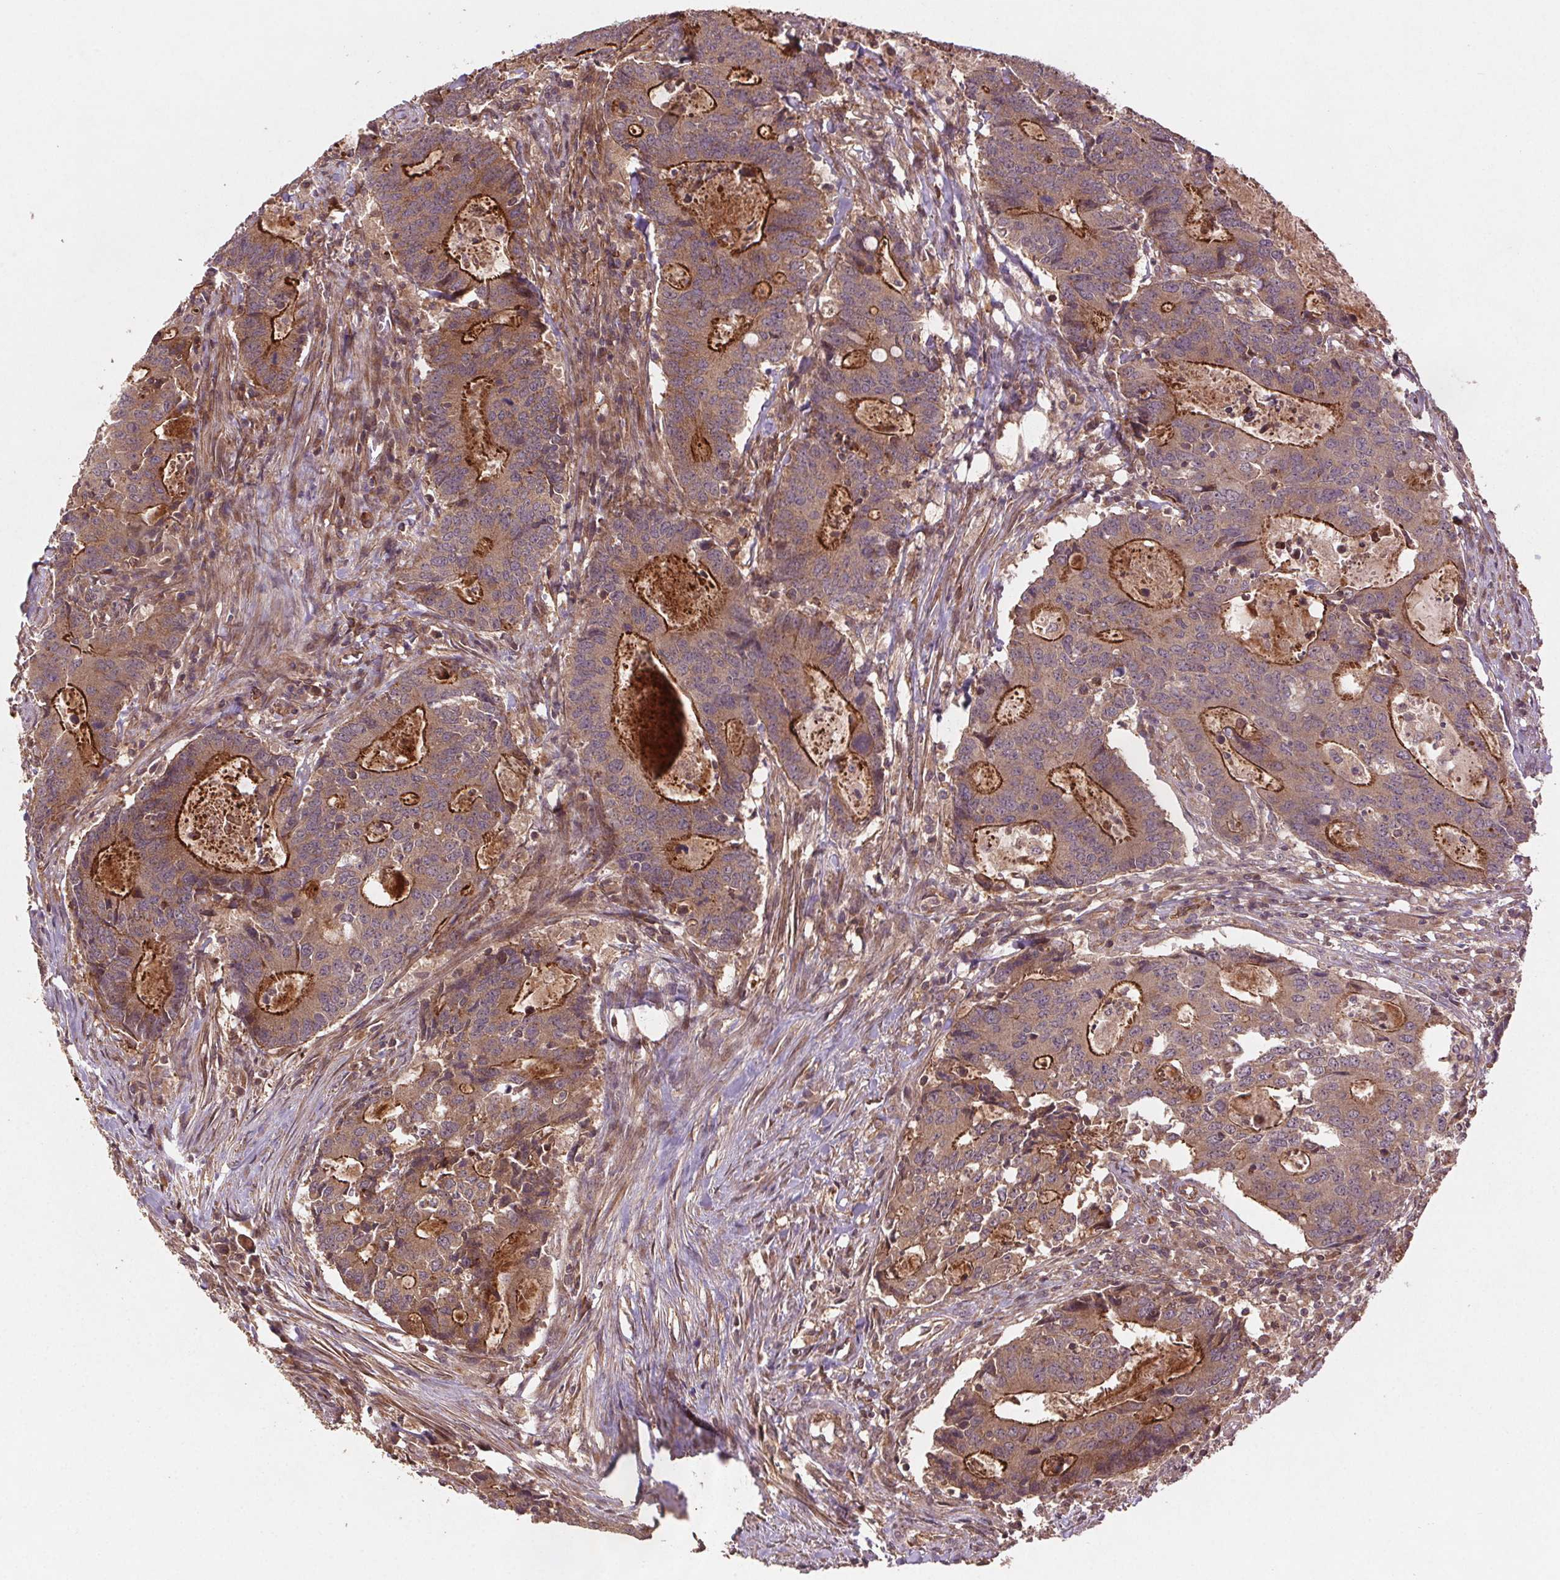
{"staining": {"intensity": "moderate", "quantity": ">75%", "location": "cytoplasmic/membranous"}, "tissue": "colorectal cancer", "cell_type": "Tumor cells", "image_type": "cancer", "snomed": [{"axis": "morphology", "description": "Adenocarcinoma, NOS"}, {"axis": "topography", "description": "Colon"}], "caption": "This photomicrograph demonstrates colorectal adenocarcinoma stained with immunohistochemistry (IHC) to label a protein in brown. The cytoplasmic/membranous of tumor cells show moderate positivity for the protein. Nuclei are counter-stained blue.", "gene": "SEC14L2", "patient": {"sex": "male", "age": 67}}